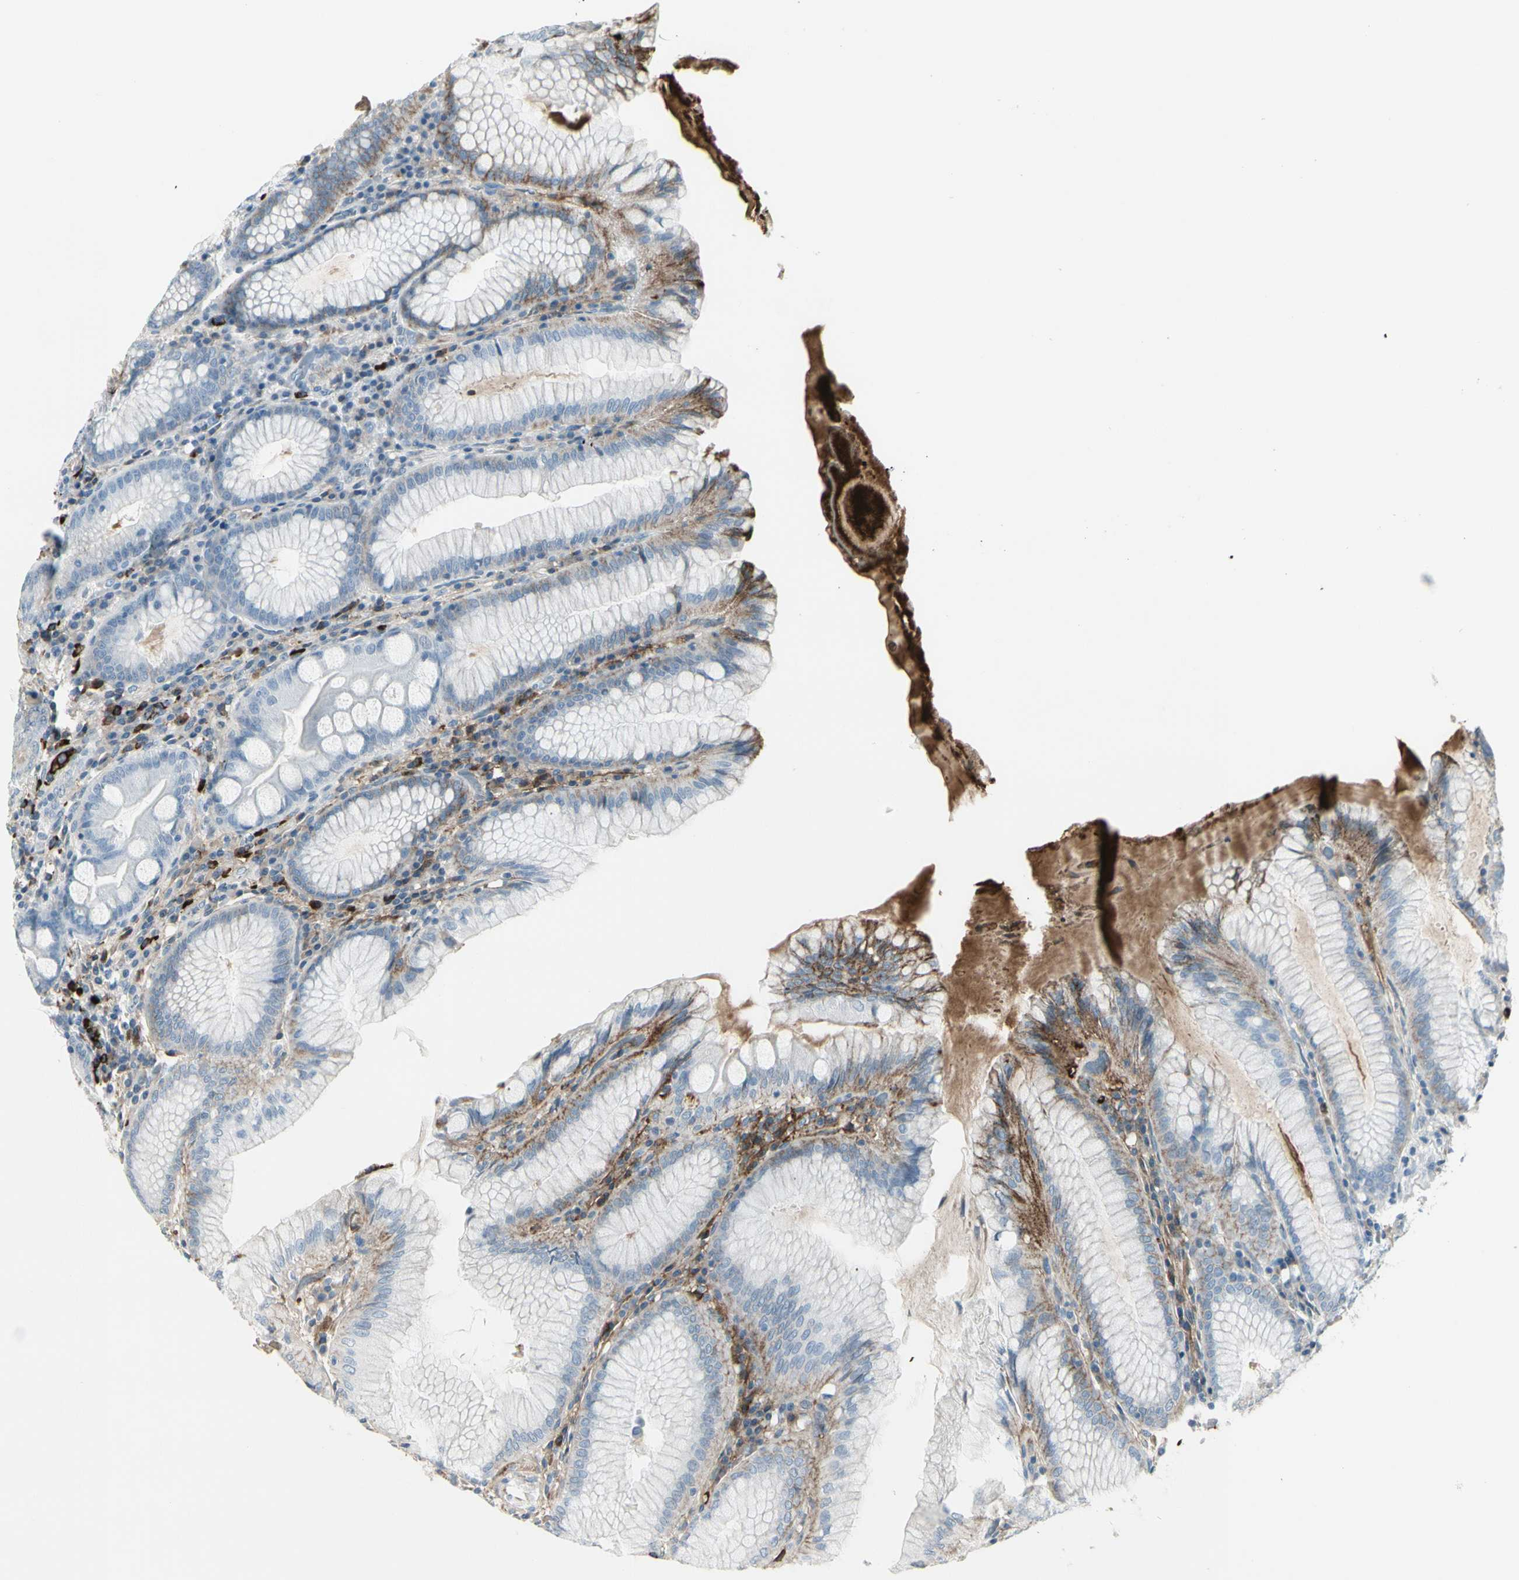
{"staining": {"intensity": "weak", "quantity": "<25%", "location": "cytoplasmic/membranous"}, "tissue": "stomach", "cell_type": "Glandular cells", "image_type": "normal", "snomed": [{"axis": "morphology", "description": "Normal tissue, NOS"}, {"axis": "topography", "description": "Stomach, lower"}], "caption": "The histopathology image demonstrates no staining of glandular cells in benign stomach.", "gene": "IGHG1", "patient": {"sex": "female", "age": 76}}